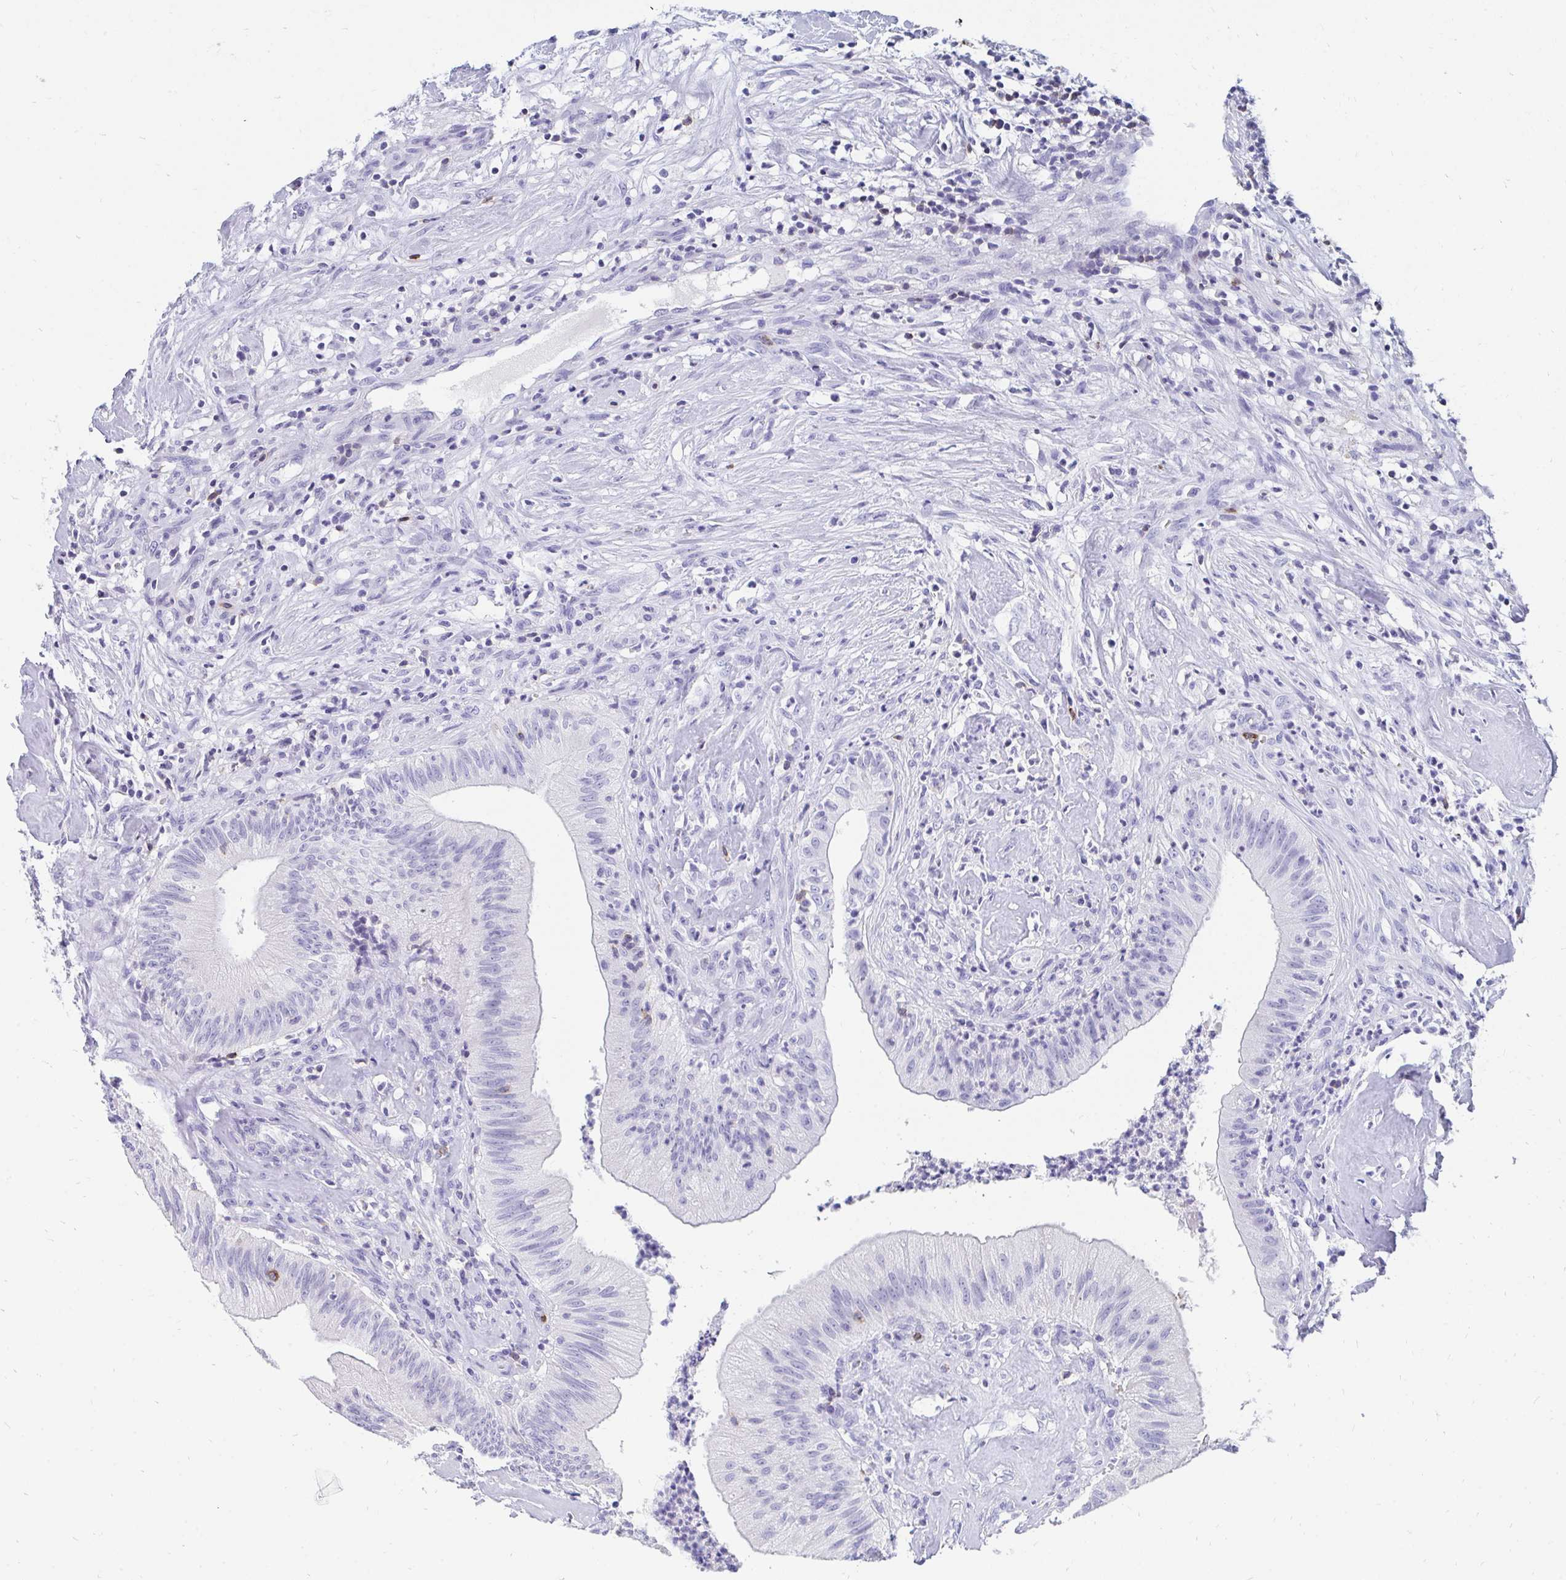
{"staining": {"intensity": "negative", "quantity": "none", "location": "none"}, "tissue": "head and neck cancer", "cell_type": "Tumor cells", "image_type": "cancer", "snomed": [{"axis": "morphology", "description": "Adenocarcinoma, NOS"}, {"axis": "topography", "description": "Head-Neck"}], "caption": "Immunohistochemical staining of adenocarcinoma (head and neck) displays no significant positivity in tumor cells.", "gene": "CD7", "patient": {"sex": "male", "age": 44}}